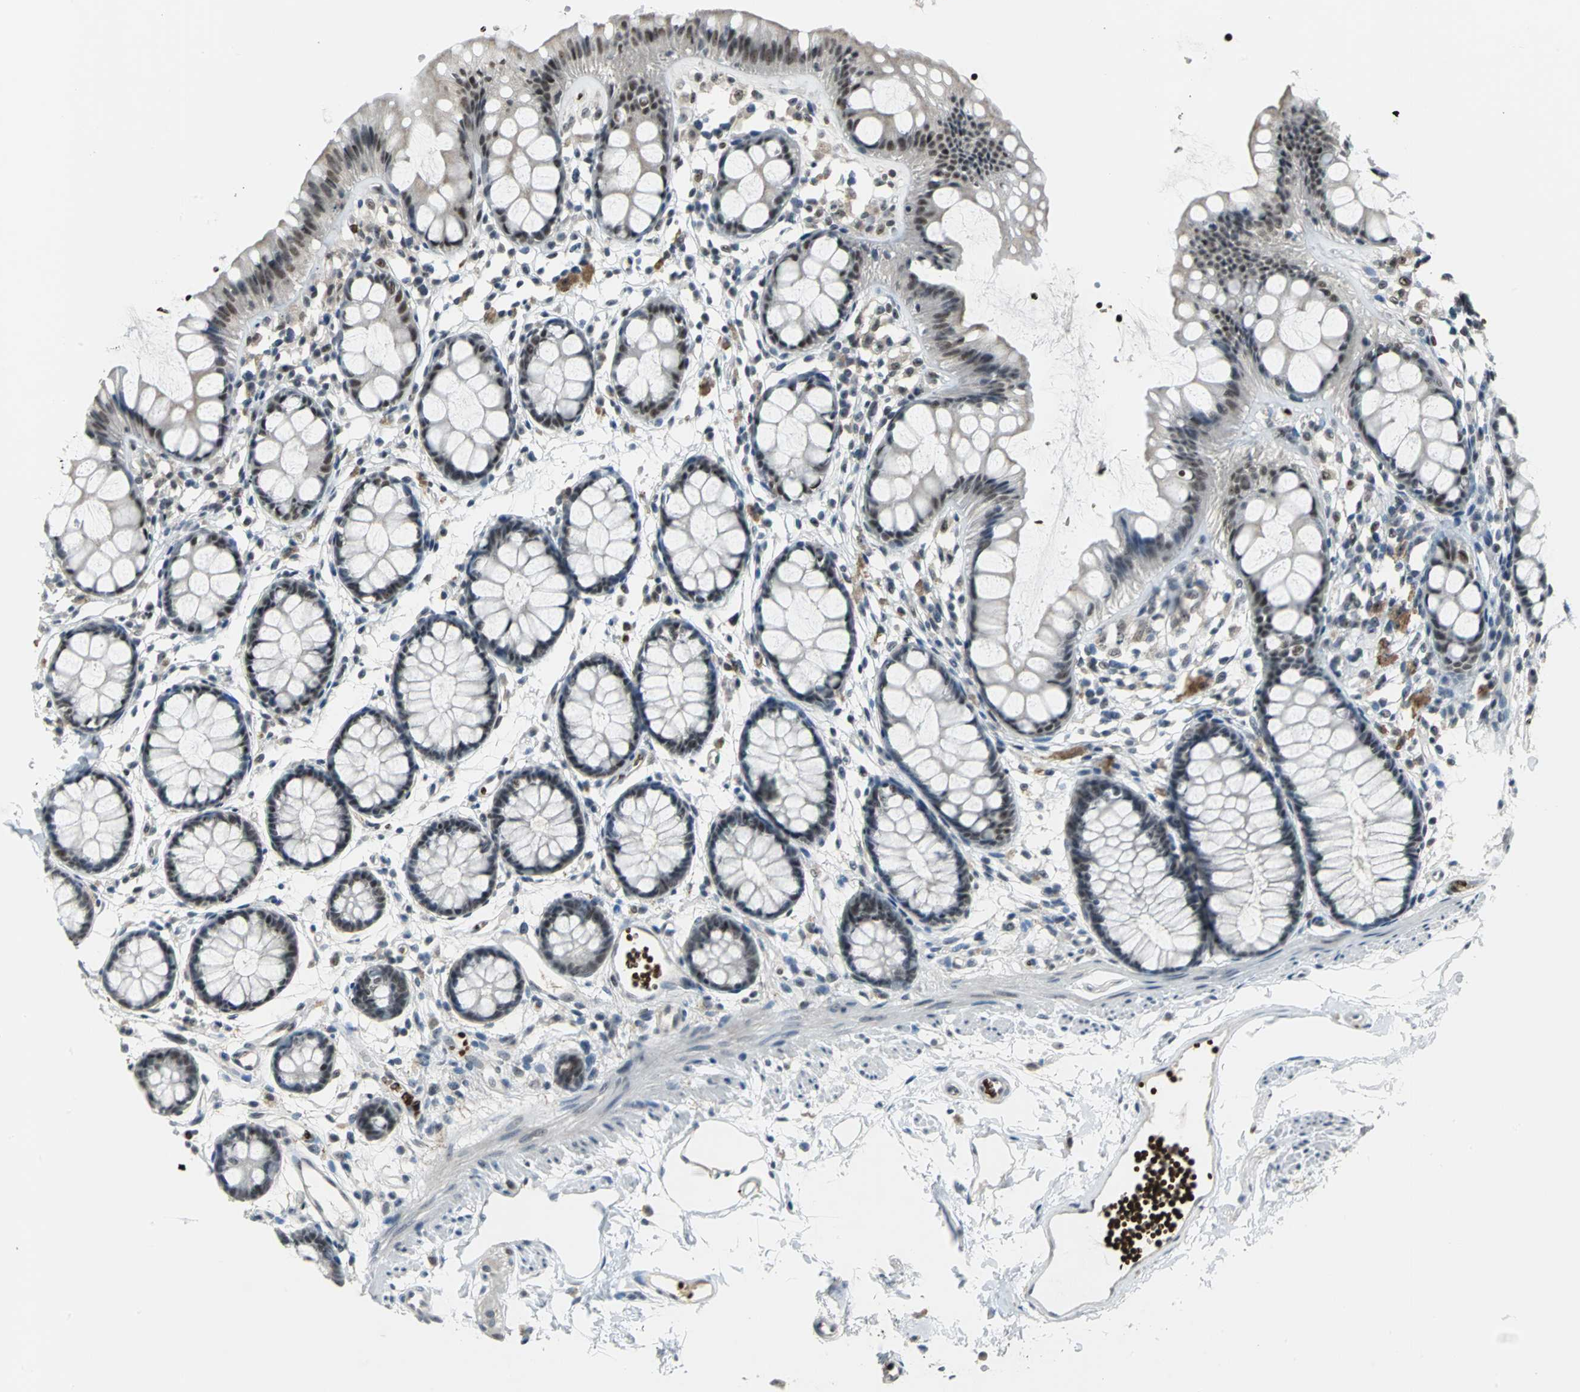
{"staining": {"intensity": "moderate", "quantity": ">75%", "location": "nuclear"}, "tissue": "rectum", "cell_type": "Glandular cells", "image_type": "normal", "snomed": [{"axis": "morphology", "description": "Normal tissue, NOS"}, {"axis": "topography", "description": "Rectum"}], "caption": "About >75% of glandular cells in benign rectum exhibit moderate nuclear protein expression as visualized by brown immunohistochemical staining.", "gene": "GLI3", "patient": {"sex": "female", "age": 66}}